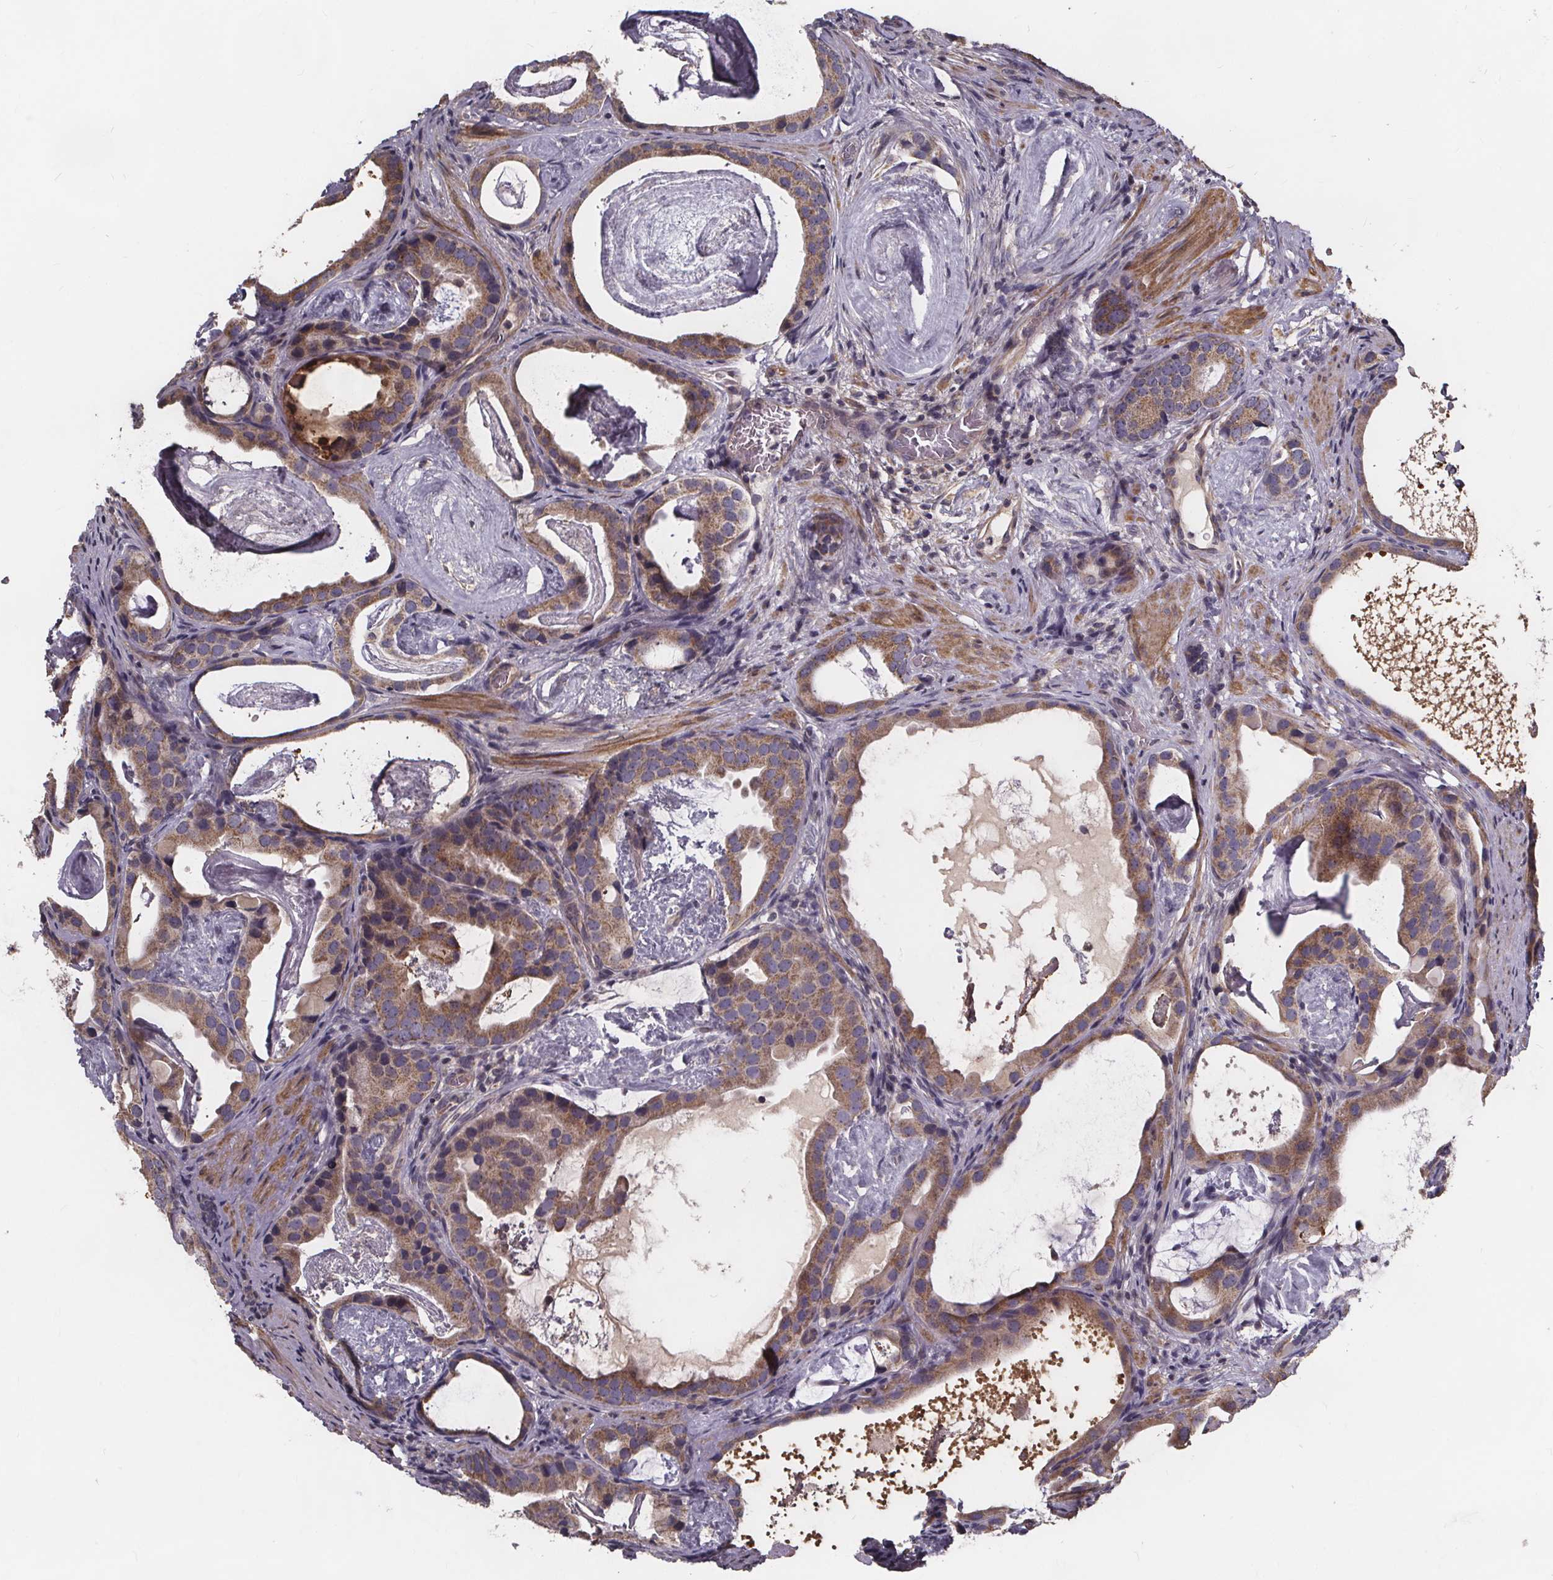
{"staining": {"intensity": "moderate", "quantity": ">75%", "location": "cytoplasmic/membranous"}, "tissue": "prostate cancer", "cell_type": "Tumor cells", "image_type": "cancer", "snomed": [{"axis": "morphology", "description": "Adenocarcinoma, Low grade"}, {"axis": "topography", "description": "Prostate and seminal vesicle, NOS"}], "caption": "DAB immunohistochemical staining of adenocarcinoma (low-grade) (prostate) reveals moderate cytoplasmic/membranous protein positivity in about >75% of tumor cells.", "gene": "YME1L1", "patient": {"sex": "male", "age": 71}}